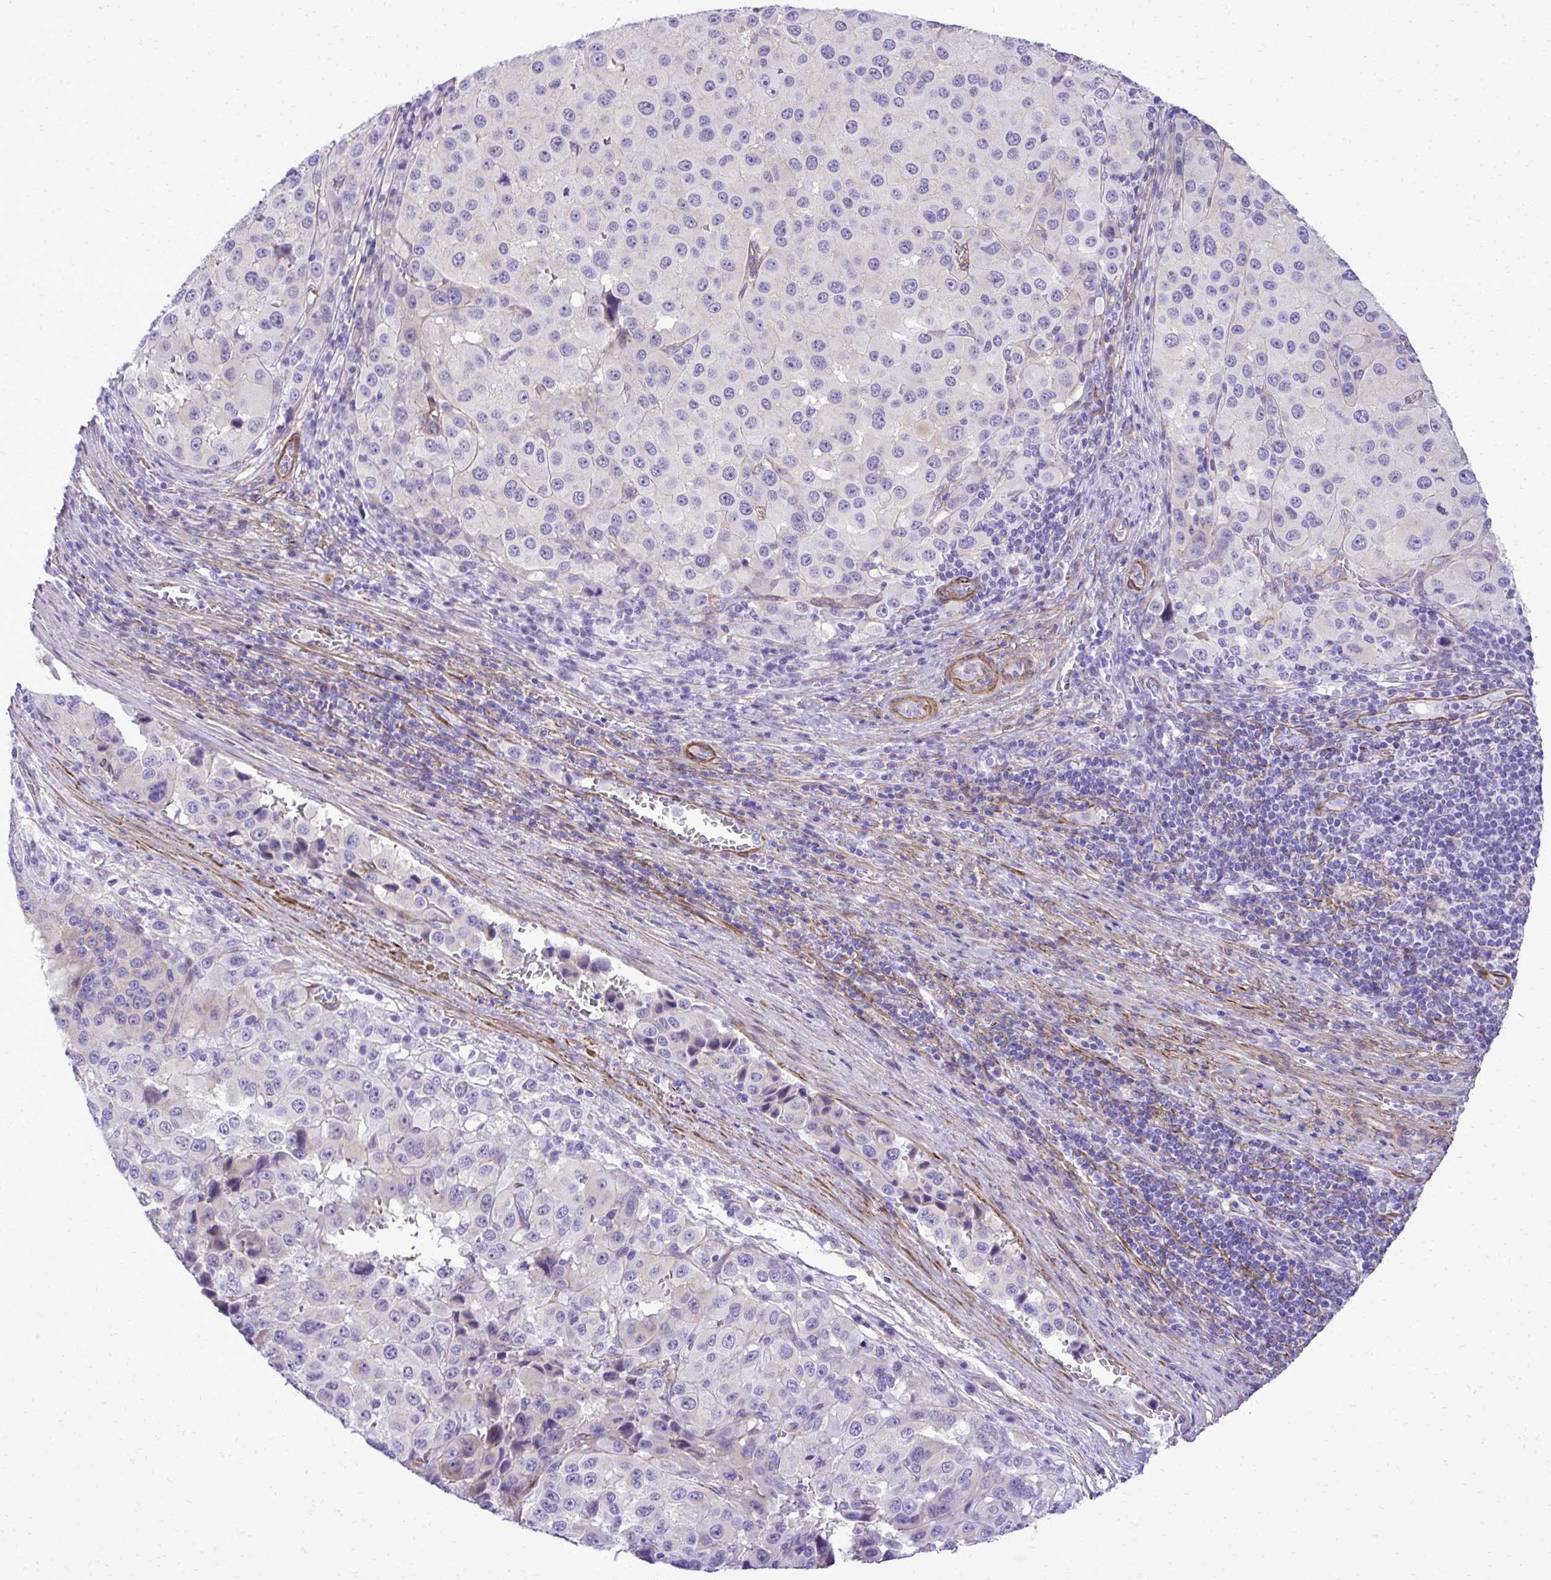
{"staining": {"intensity": "negative", "quantity": "none", "location": "none"}, "tissue": "melanoma", "cell_type": "Tumor cells", "image_type": "cancer", "snomed": [{"axis": "morphology", "description": "Malignant melanoma, Metastatic site"}, {"axis": "topography", "description": "Lymph node"}], "caption": "Immunohistochemical staining of melanoma shows no significant positivity in tumor cells.", "gene": "PITPNM3", "patient": {"sex": "female", "age": 65}}